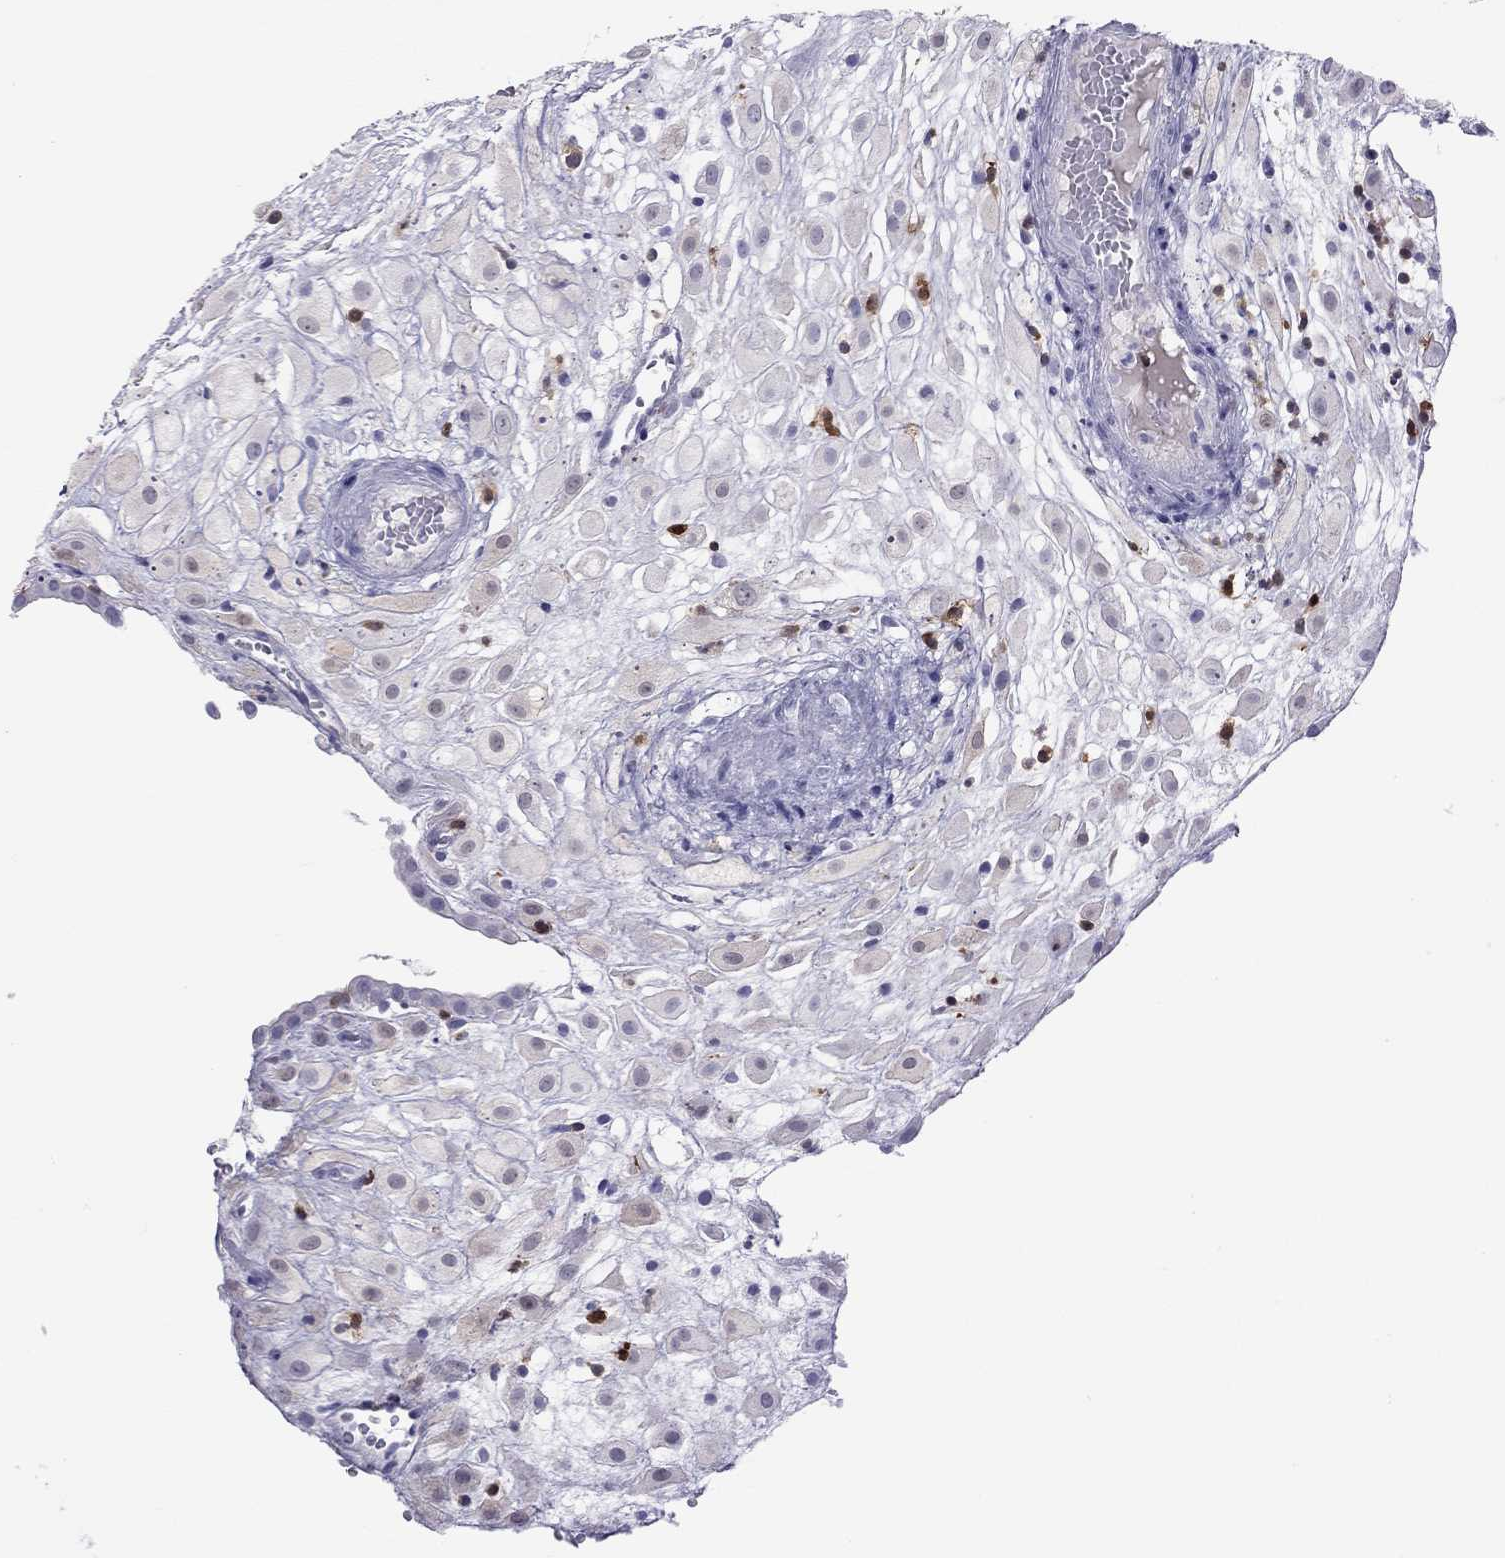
{"staining": {"intensity": "negative", "quantity": "none", "location": "none"}, "tissue": "placenta", "cell_type": "Decidual cells", "image_type": "normal", "snomed": [{"axis": "morphology", "description": "Normal tissue, NOS"}, {"axis": "topography", "description": "Placenta"}], "caption": "Histopathology image shows no significant protein positivity in decidual cells of normal placenta.", "gene": "SH2D2A", "patient": {"sex": "female", "age": 24}}